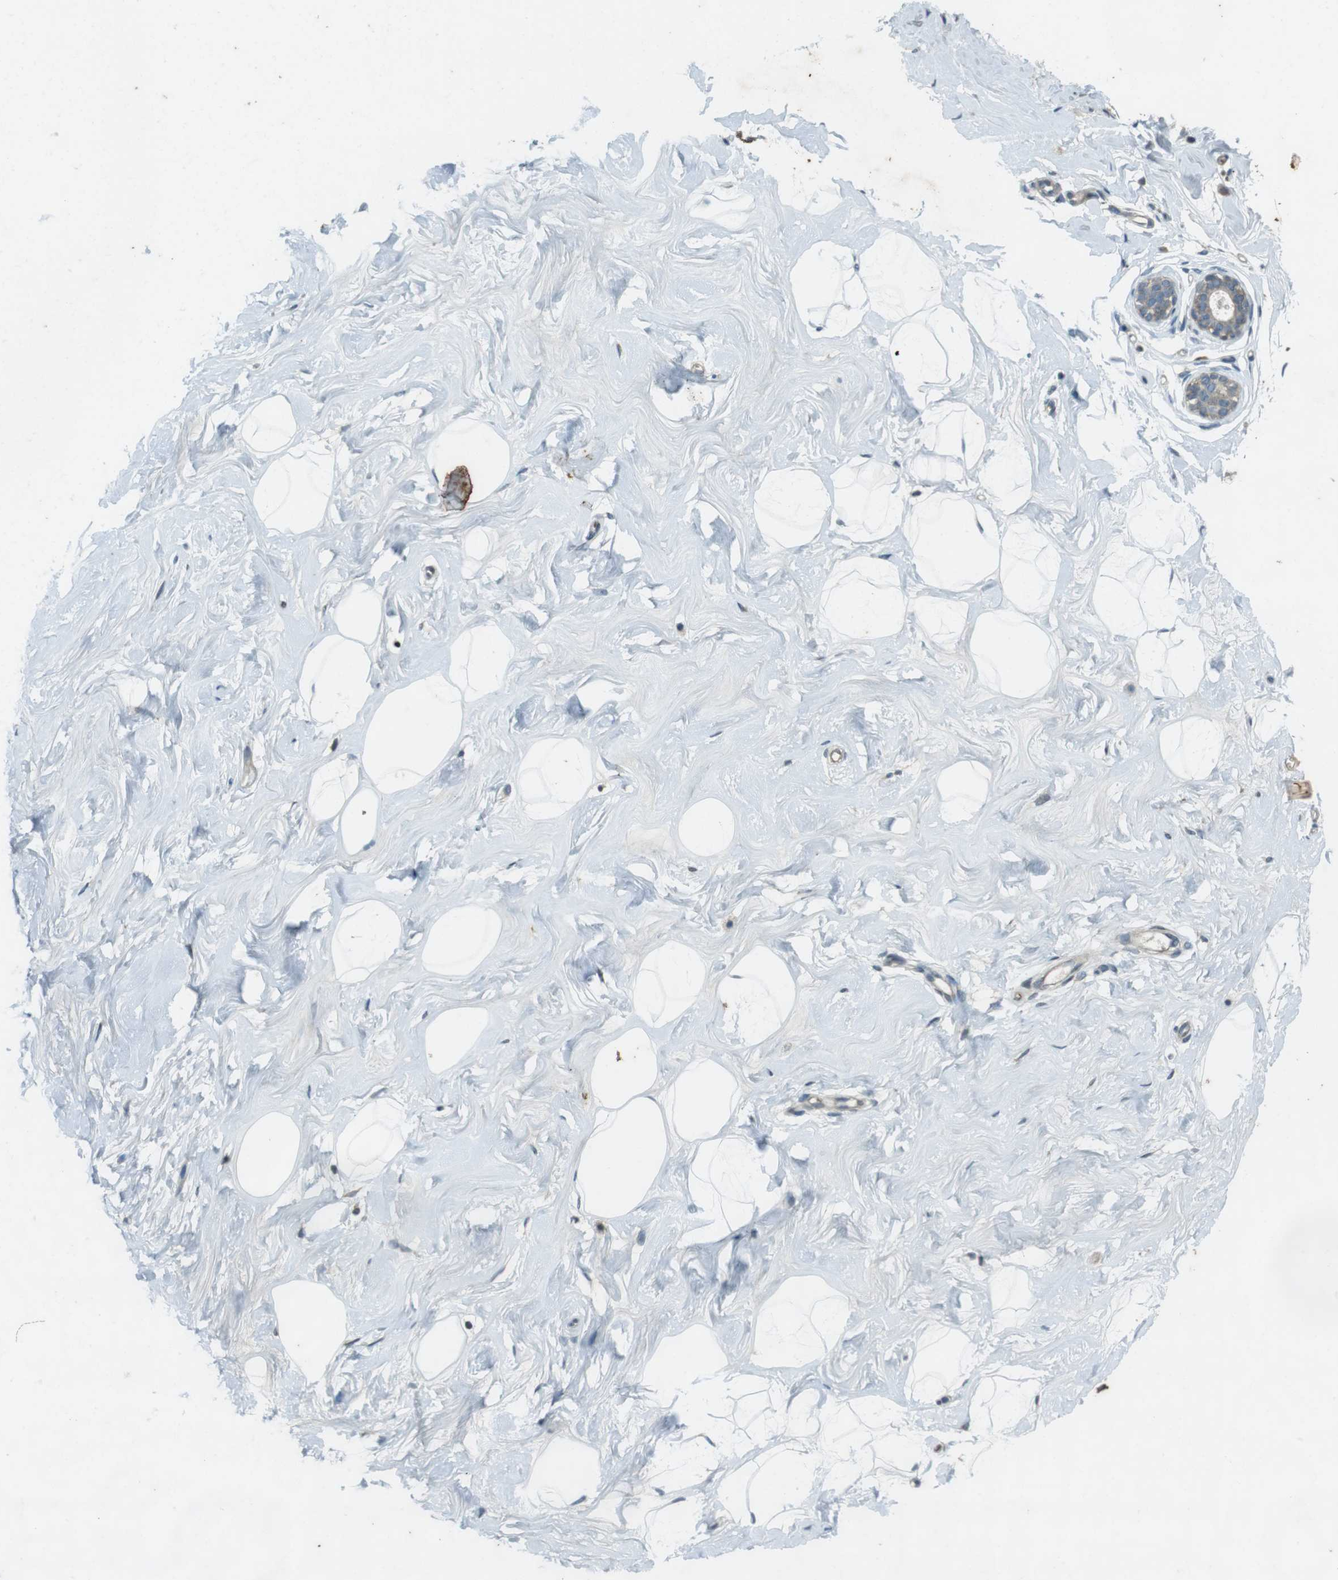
{"staining": {"intensity": "negative", "quantity": "none", "location": "none"}, "tissue": "breast", "cell_type": "Adipocytes", "image_type": "normal", "snomed": [{"axis": "morphology", "description": "Normal tissue, NOS"}, {"axis": "topography", "description": "Breast"}], "caption": "The photomicrograph demonstrates no staining of adipocytes in normal breast.", "gene": "ZYX", "patient": {"sex": "female", "age": 23}}